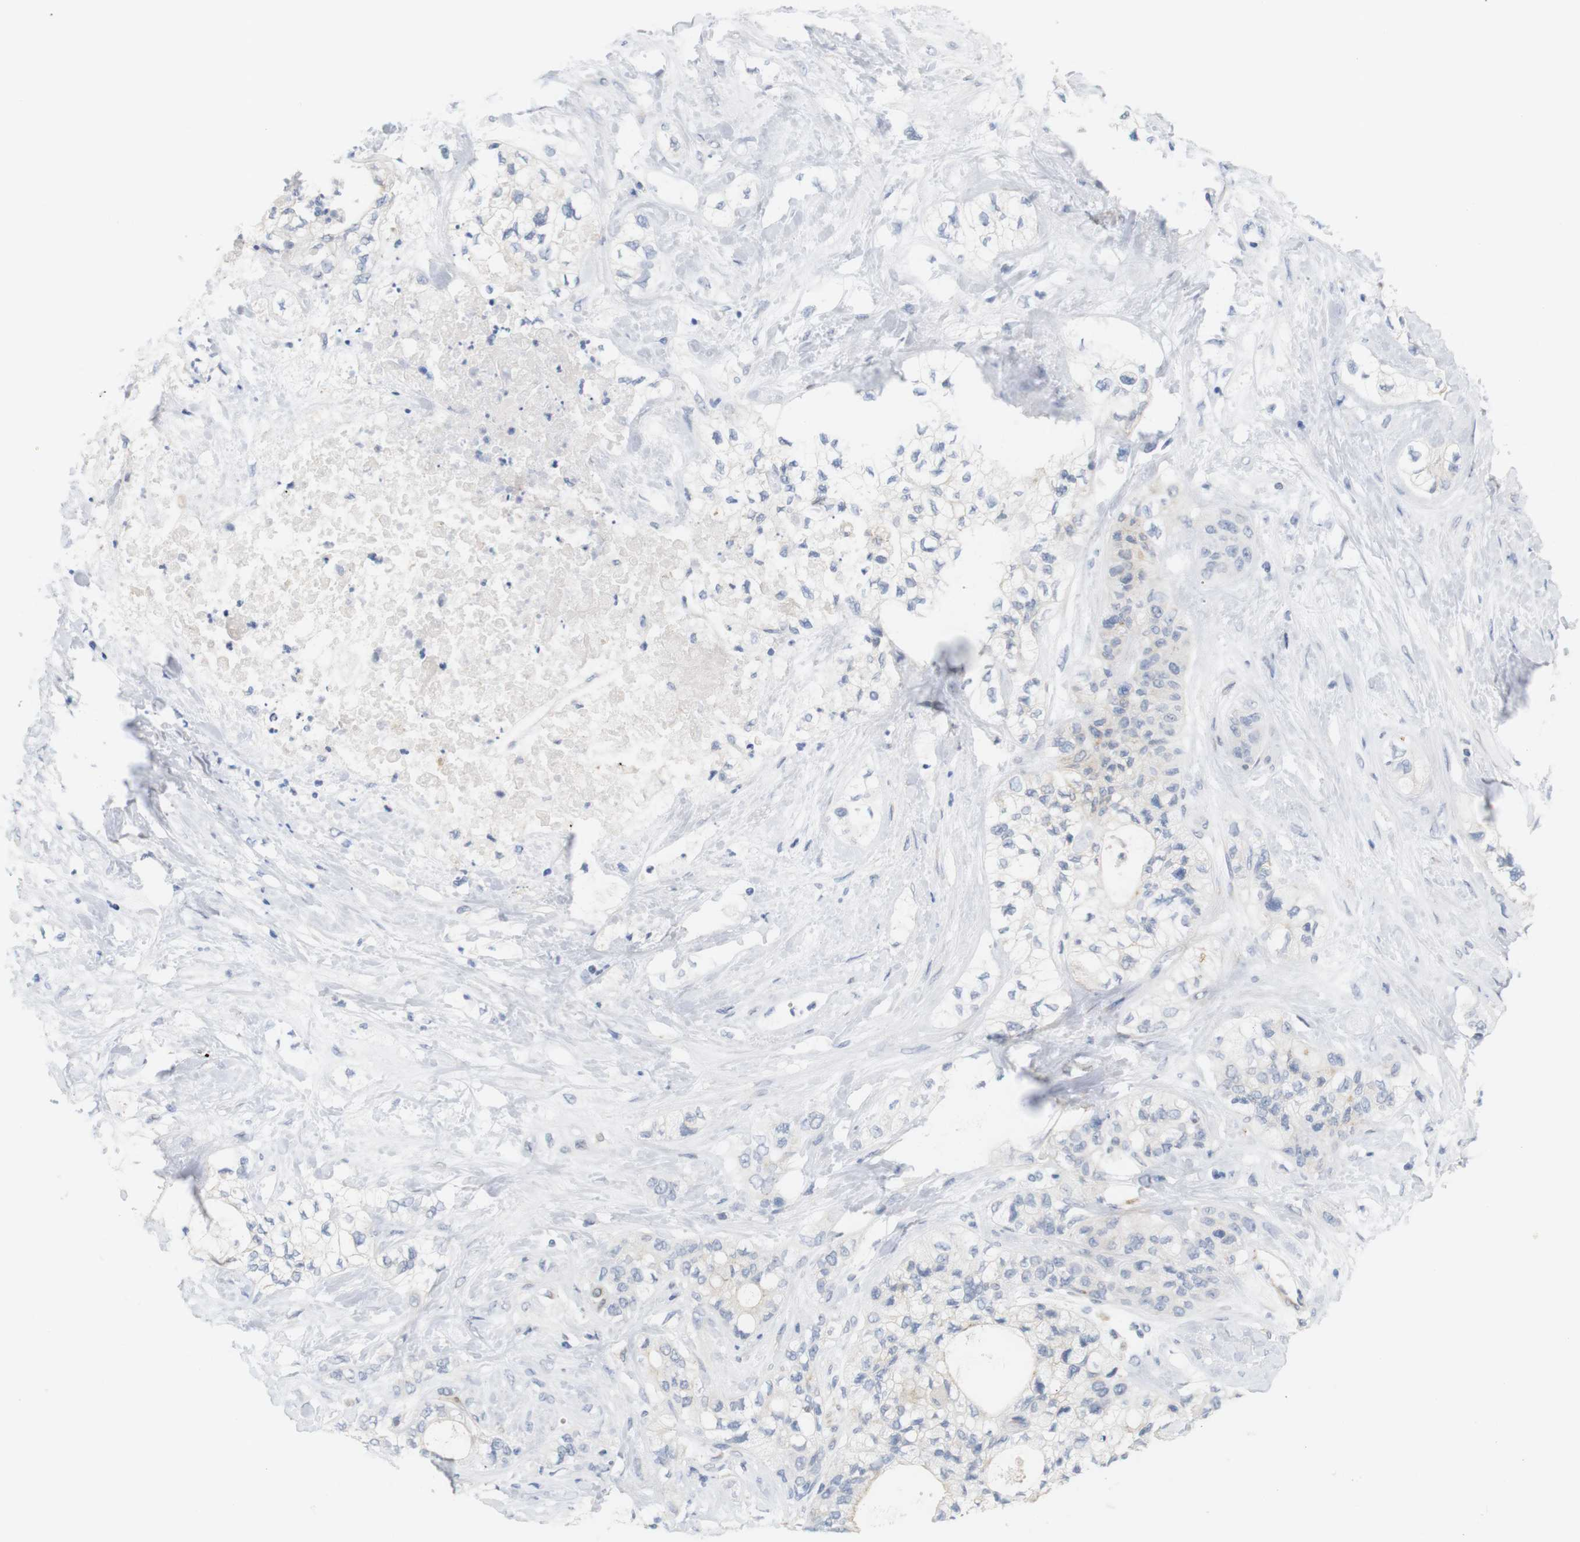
{"staining": {"intensity": "negative", "quantity": "none", "location": "none"}, "tissue": "pancreatic cancer", "cell_type": "Tumor cells", "image_type": "cancer", "snomed": [{"axis": "morphology", "description": "Adenocarcinoma, NOS"}, {"axis": "topography", "description": "Pancreas"}], "caption": "DAB immunohistochemical staining of pancreatic adenocarcinoma shows no significant positivity in tumor cells.", "gene": "ITPR1", "patient": {"sex": "male", "age": 70}}